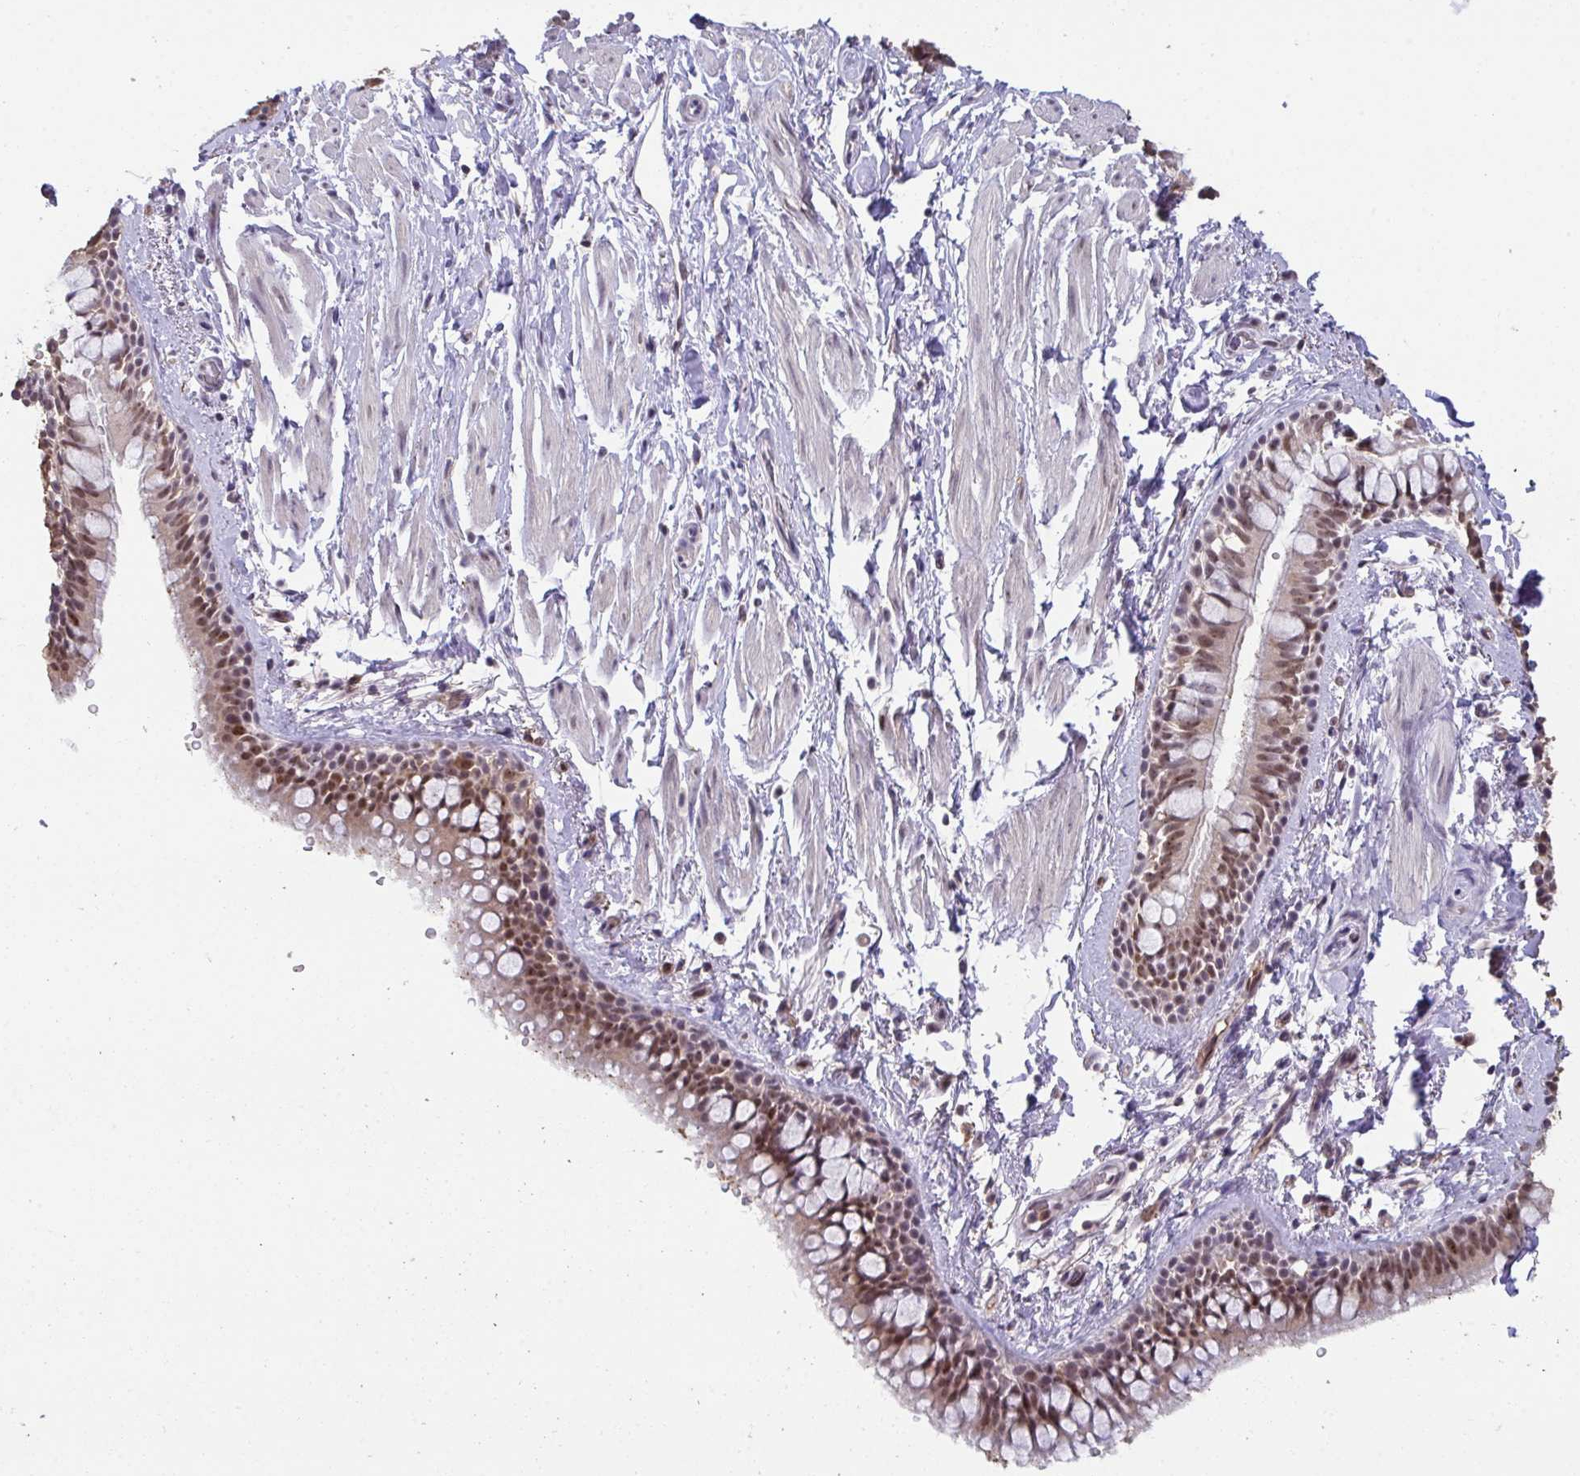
{"staining": {"intensity": "moderate", "quantity": "25%-75%", "location": "nuclear"}, "tissue": "bronchus", "cell_type": "Respiratory epithelial cells", "image_type": "normal", "snomed": [{"axis": "morphology", "description": "Normal tissue, NOS"}, {"axis": "topography", "description": "Lymph node"}, {"axis": "topography", "description": "Cartilage tissue"}, {"axis": "topography", "description": "Bronchus"}], "caption": "Bronchus stained with DAB (3,3'-diaminobenzidine) IHC shows medium levels of moderate nuclear staining in approximately 25%-75% of respiratory epithelial cells. The protein of interest is stained brown, and the nuclei are stained in blue (DAB IHC with brightfield microscopy, high magnification).", "gene": "SENP3", "patient": {"sex": "female", "age": 70}}